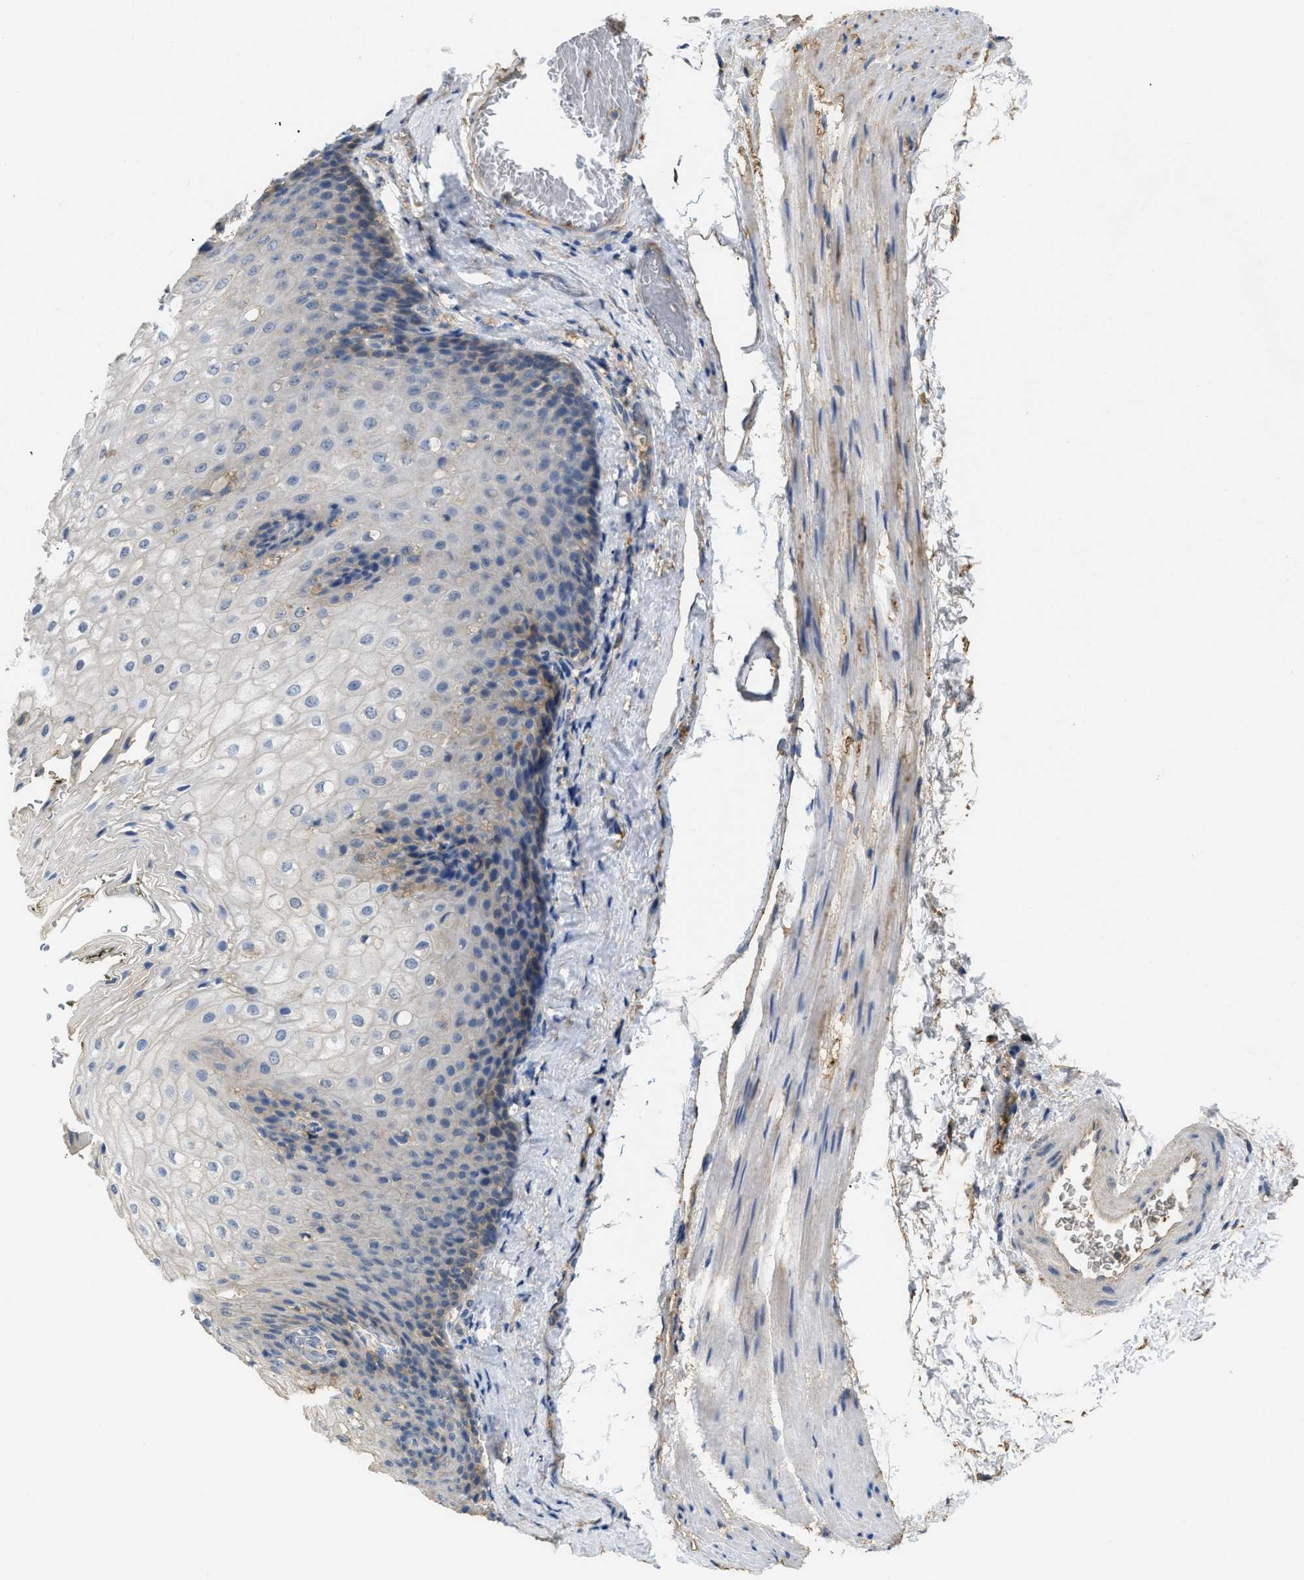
{"staining": {"intensity": "weak", "quantity": "<25%", "location": "cytoplasmic/membranous"}, "tissue": "esophagus", "cell_type": "Squamous epithelial cells", "image_type": "normal", "snomed": [{"axis": "morphology", "description": "Normal tissue, NOS"}, {"axis": "topography", "description": "Esophagus"}], "caption": "The IHC micrograph has no significant positivity in squamous epithelial cells of esophagus. (Brightfield microscopy of DAB (3,3'-diaminobenzidine) immunohistochemistry at high magnification).", "gene": "ANXA4", "patient": {"sex": "male", "age": 48}}